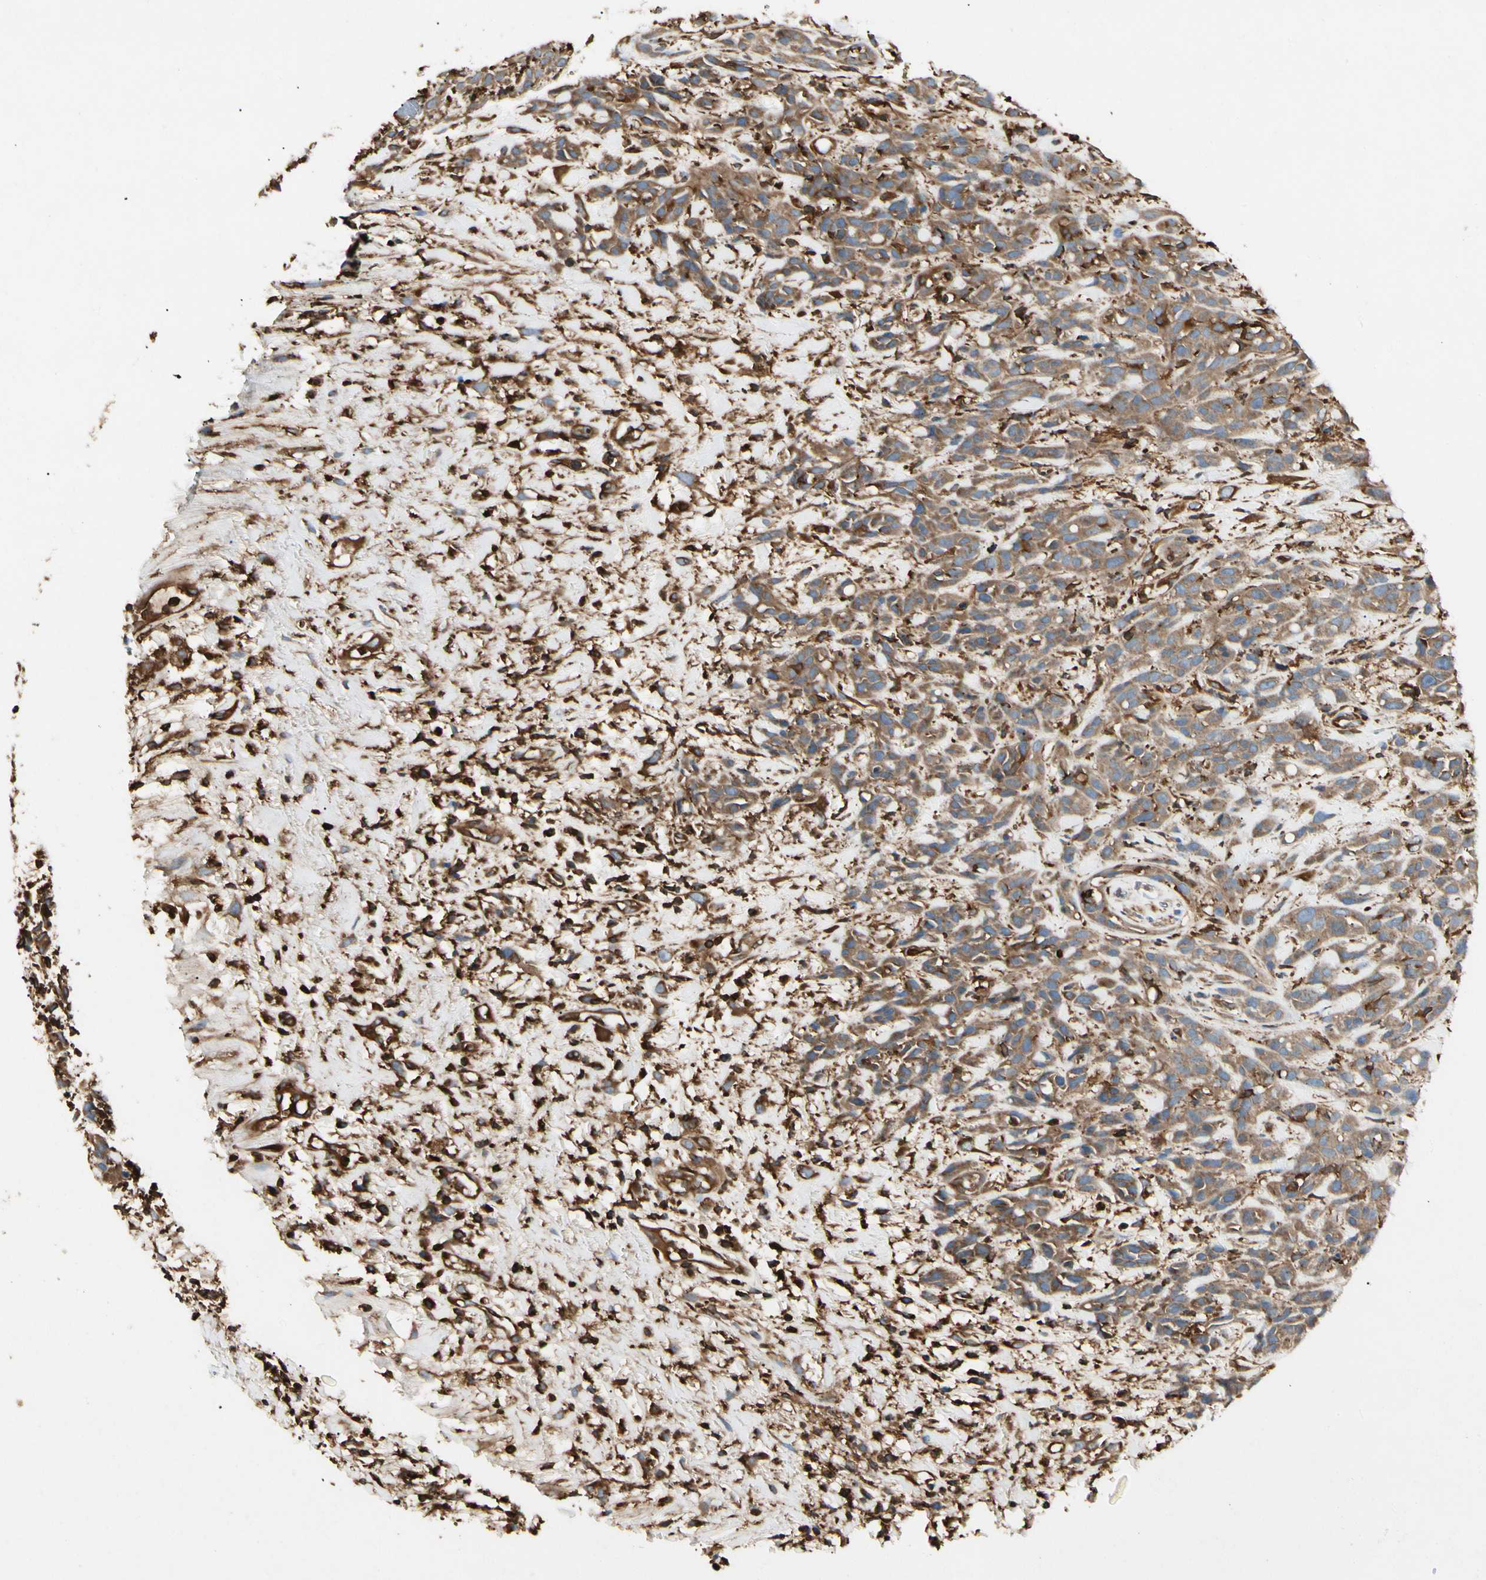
{"staining": {"intensity": "moderate", "quantity": ">75%", "location": "cytoplasmic/membranous"}, "tissue": "head and neck cancer", "cell_type": "Tumor cells", "image_type": "cancer", "snomed": [{"axis": "morphology", "description": "Squamous cell carcinoma, NOS"}, {"axis": "topography", "description": "Head-Neck"}], "caption": "Protein staining displays moderate cytoplasmic/membranous expression in about >75% of tumor cells in head and neck cancer (squamous cell carcinoma). (IHC, brightfield microscopy, high magnification).", "gene": "ARPC2", "patient": {"sex": "male", "age": 62}}